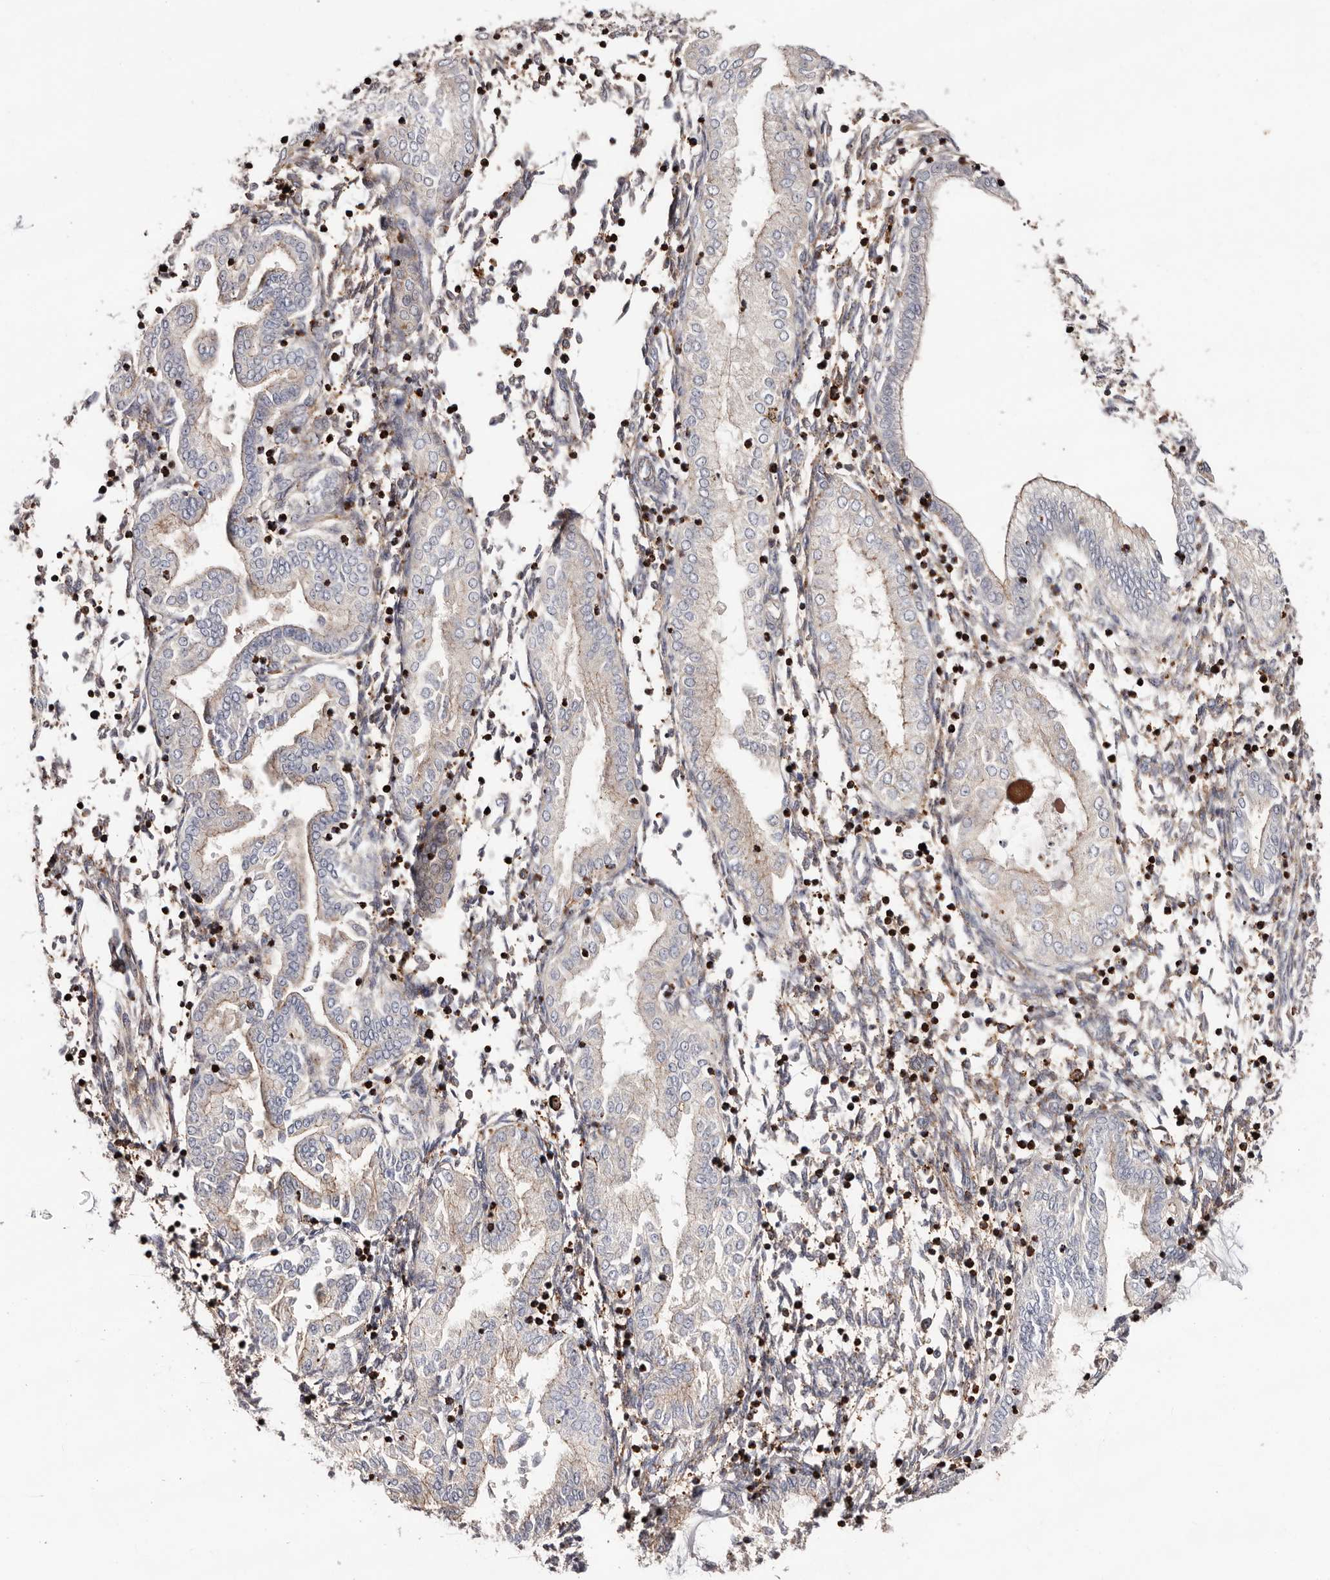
{"staining": {"intensity": "weak", "quantity": "25%-75%", "location": "cytoplasmic/membranous"}, "tissue": "endometrium", "cell_type": "Cells in endometrial stroma", "image_type": "normal", "snomed": [{"axis": "morphology", "description": "Normal tissue, NOS"}, {"axis": "topography", "description": "Endometrium"}], "caption": "This is a histology image of immunohistochemistry (IHC) staining of normal endometrium, which shows weak positivity in the cytoplasmic/membranous of cells in endometrial stroma.", "gene": "PTPN22", "patient": {"sex": "female", "age": 53}}